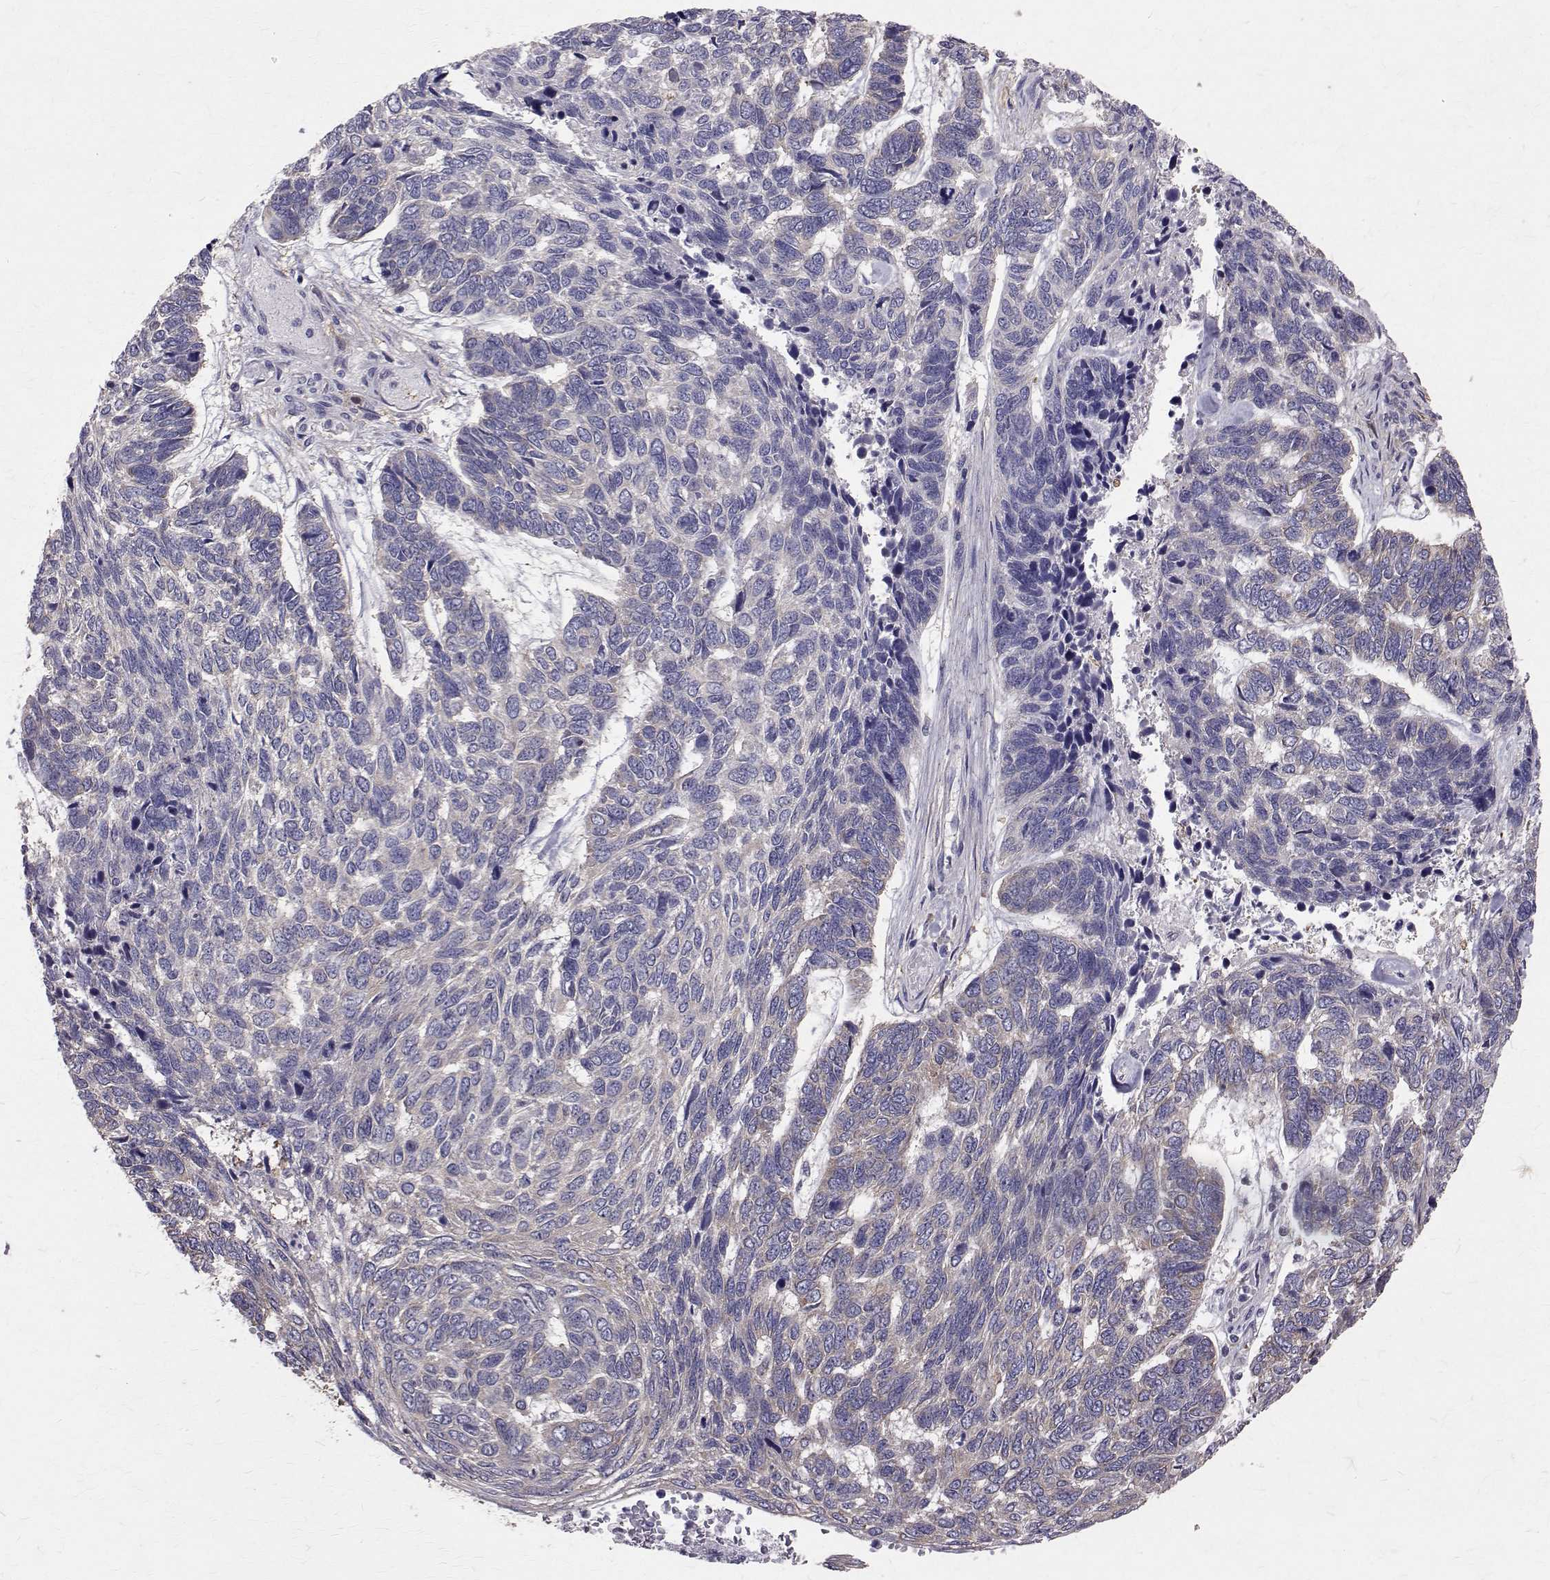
{"staining": {"intensity": "negative", "quantity": "none", "location": "none"}, "tissue": "skin cancer", "cell_type": "Tumor cells", "image_type": "cancer", "snomed": [{"axis": "morphology", "description": "Basal cell carcinoma"}, {"axis": "topography", "description": "Skin"}], "caption": "Skin cancer stained for a protein using immunohistochemistry reveals no staining tumor cells.", "gene": "FARSB", "patient": {"sex": "female", "age": 65}}